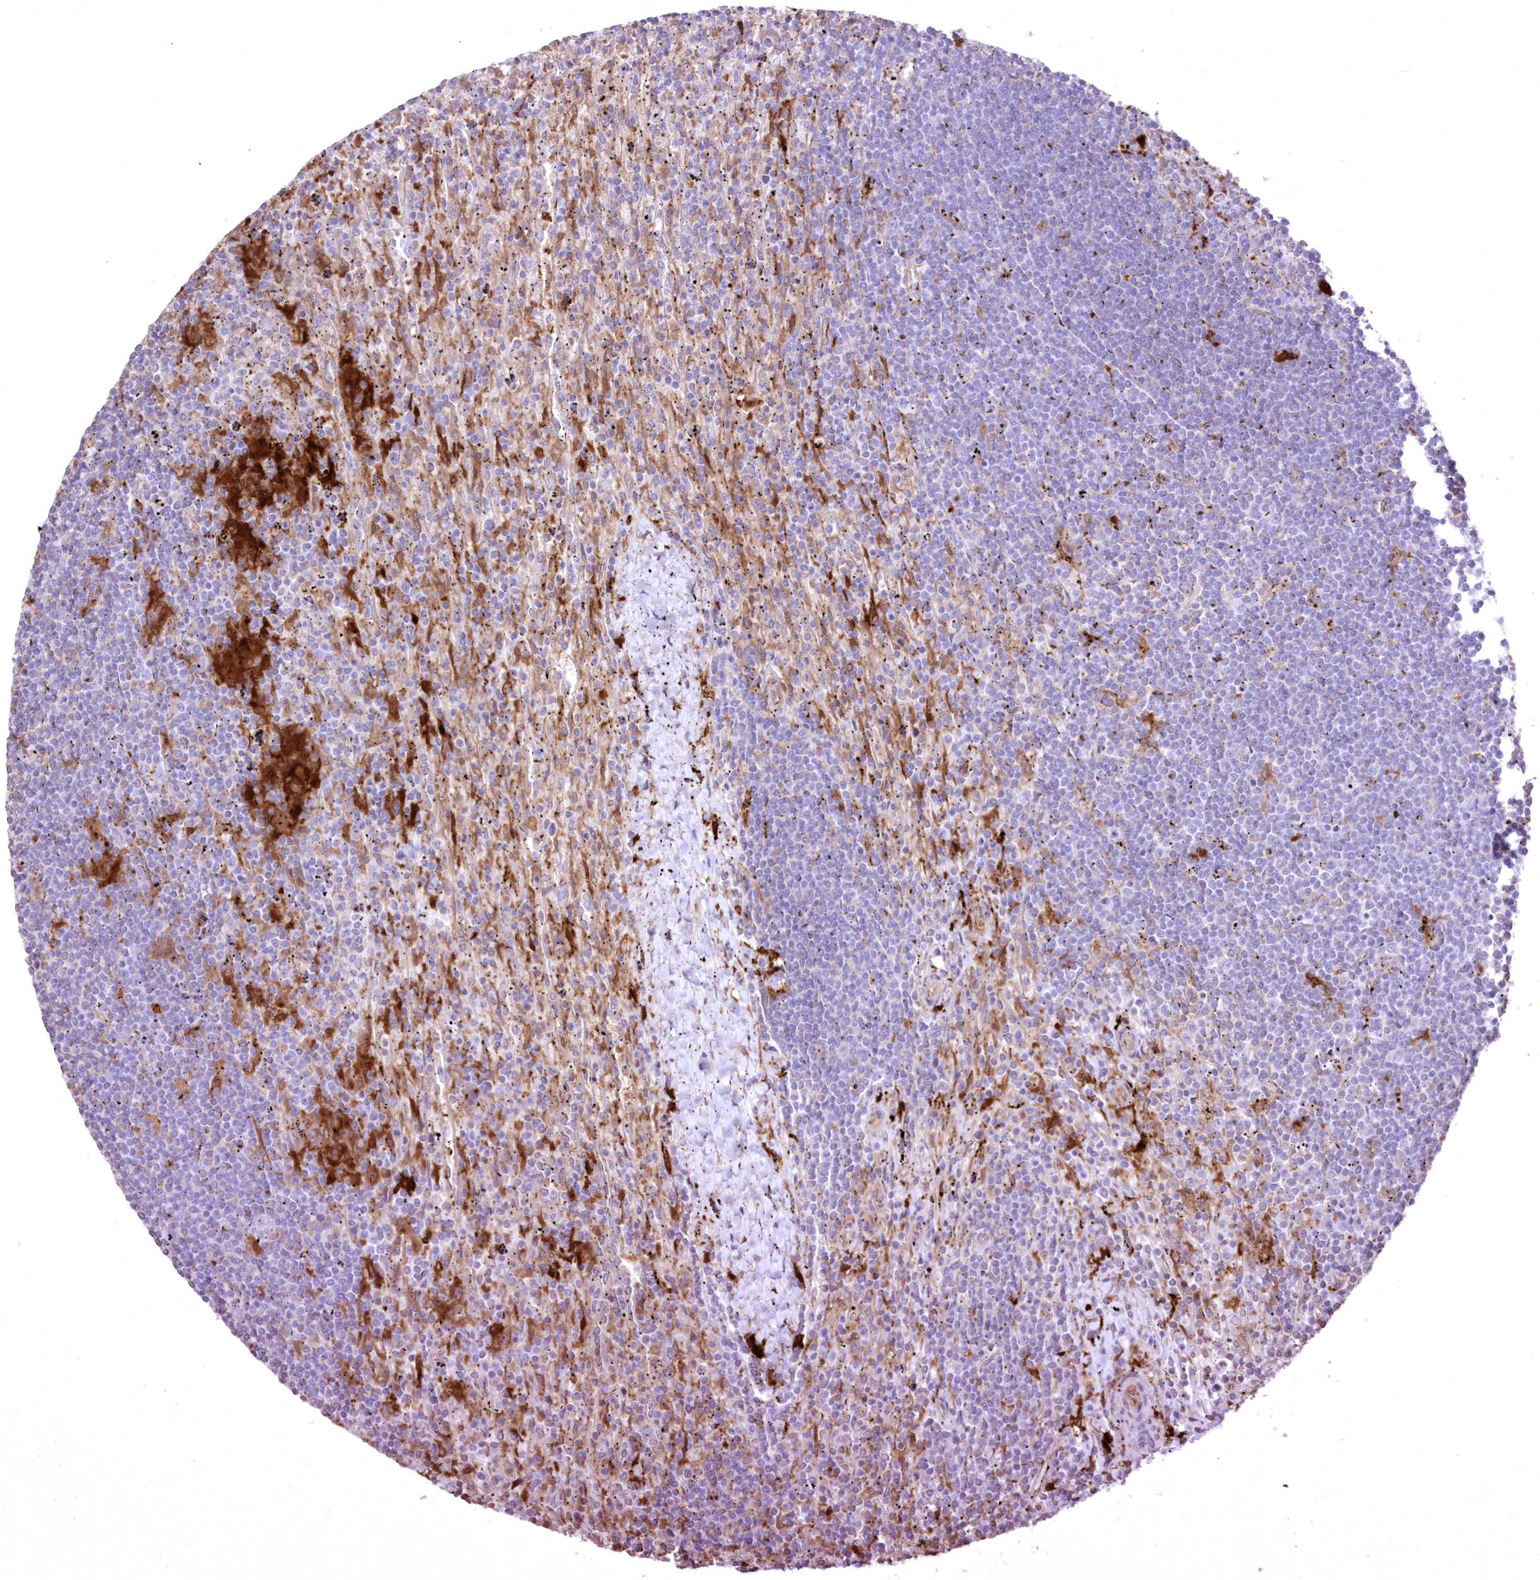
{"staining": {"intensity": "negative", "quantity": "none", "location": "none"}, "tissue": "lymphoma", "cell_type": "Tumor cells", "image_type": "cancer", "snomed": [{"axis": "morphology", "description": "Malignant lymphoma, non-Hodgkin's type, Low grade"}, {"axis": "topography", "description": "Spleen"}], "caption": "Immunohistochemistry of lymphoma demonstrates no staining in tumor cells. (Stains: DAB immunohistochemistry (IHC) with hematoxylin counter stain, Microscopy: brightfield microscopy at high magnification).", "gene": "FCHO2", "patient": {"sex": "male", "age": 76}}